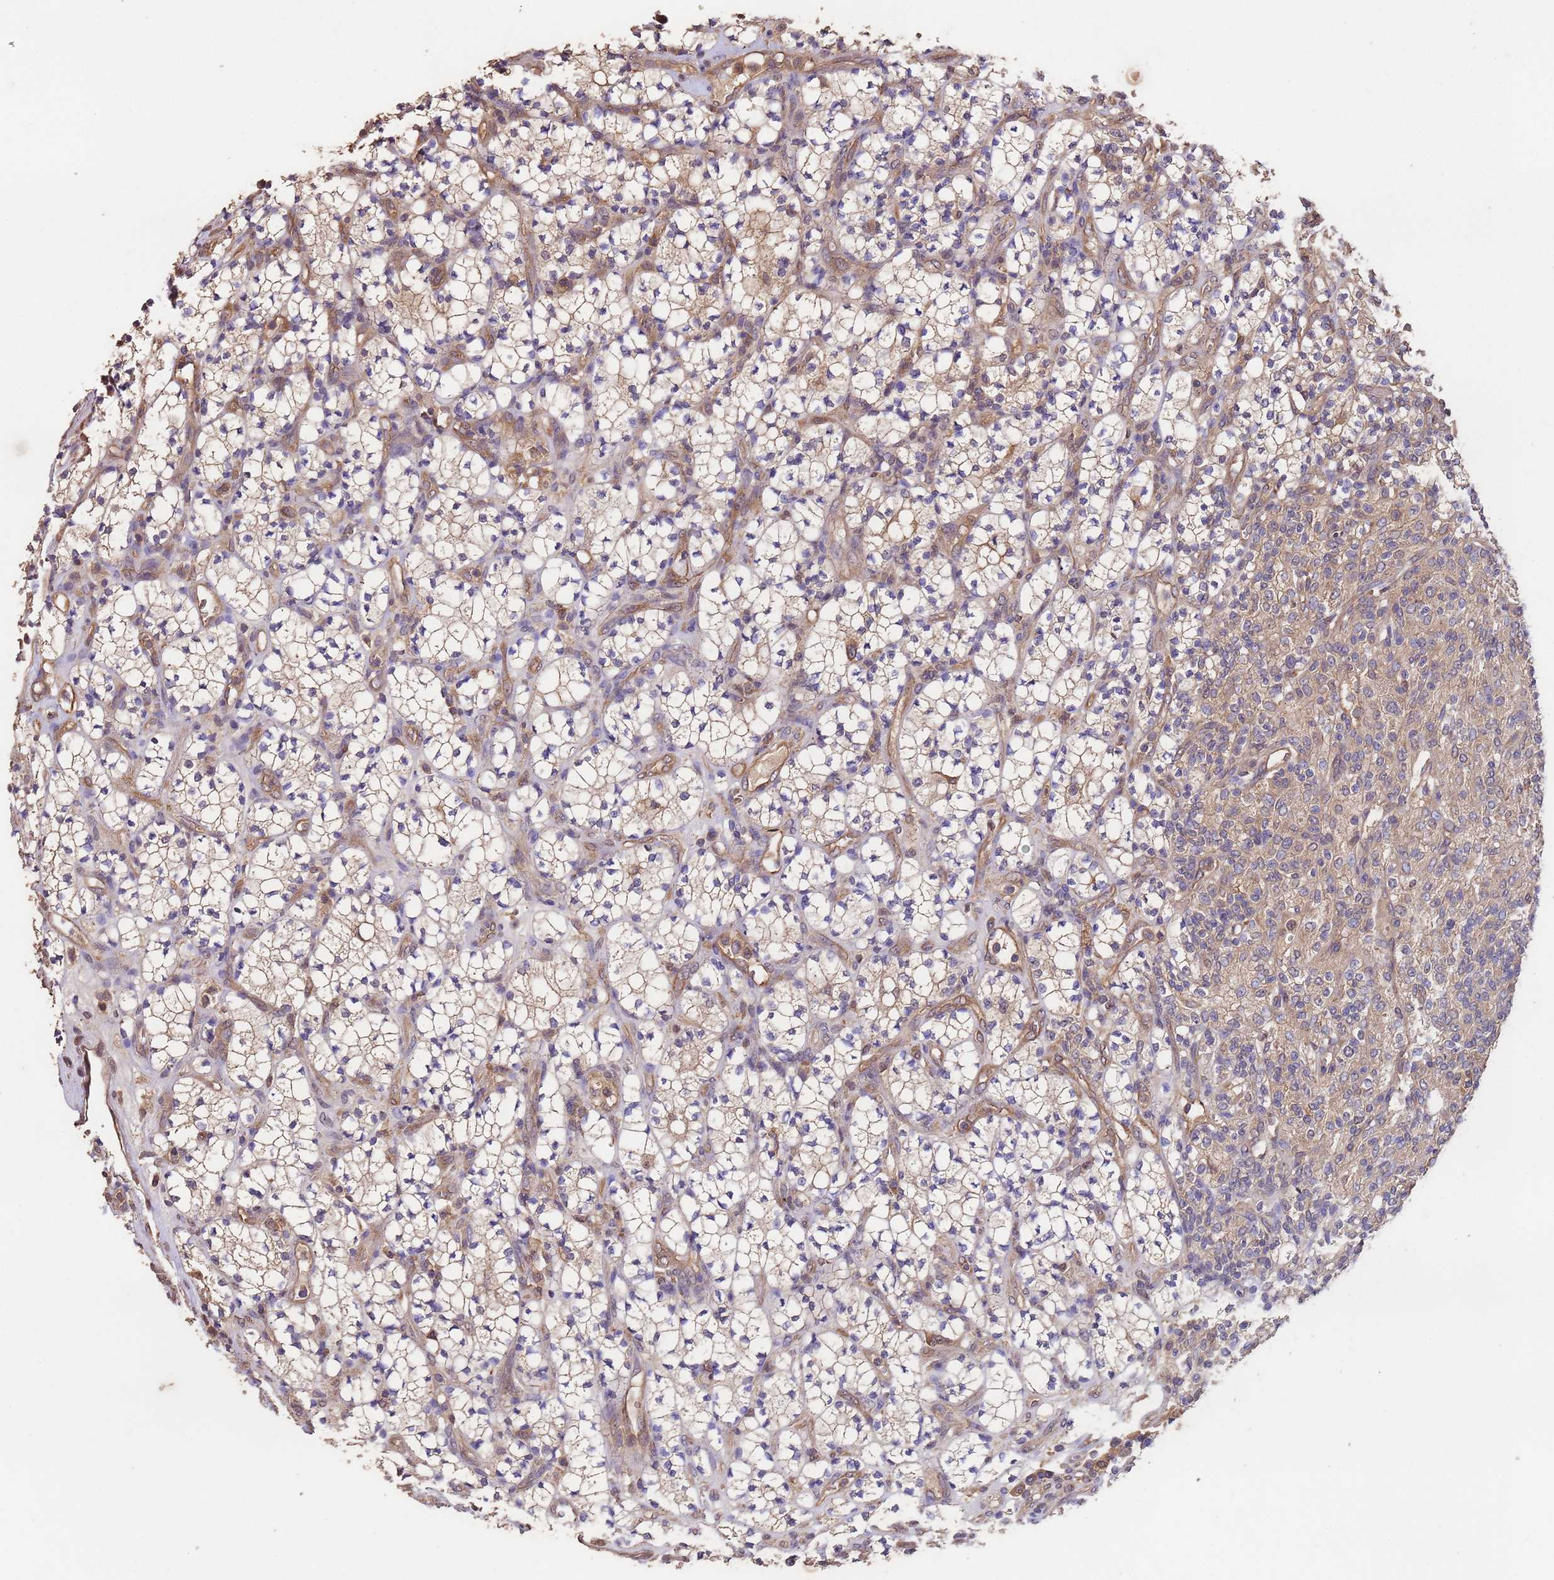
{"staining": {"intensity": "weak", "quantity": "25%-75%", "location": "cytoplasmic/membranous"}, "tissue": "renal cancer", "cell_type": "Tumor cells", "image_type": "cancer", "snomed": [{"axis": "morphology", "description": "Adenocarcinoma, NOS"}, {"axis": "topography", "description": "Kidney"}], "caption": "A histopathology image of human renal cancer (adenocarcinoma) stained for a protein demonstrates weak cytoplasmic/membranous brown staining in tumor cells. (DAB (3,3'-diaminobenzidine) IHC with brightfield microscopy, high magnification).", "gene": "NPHP1", "patient": {"sex": "male", "age": 77}}